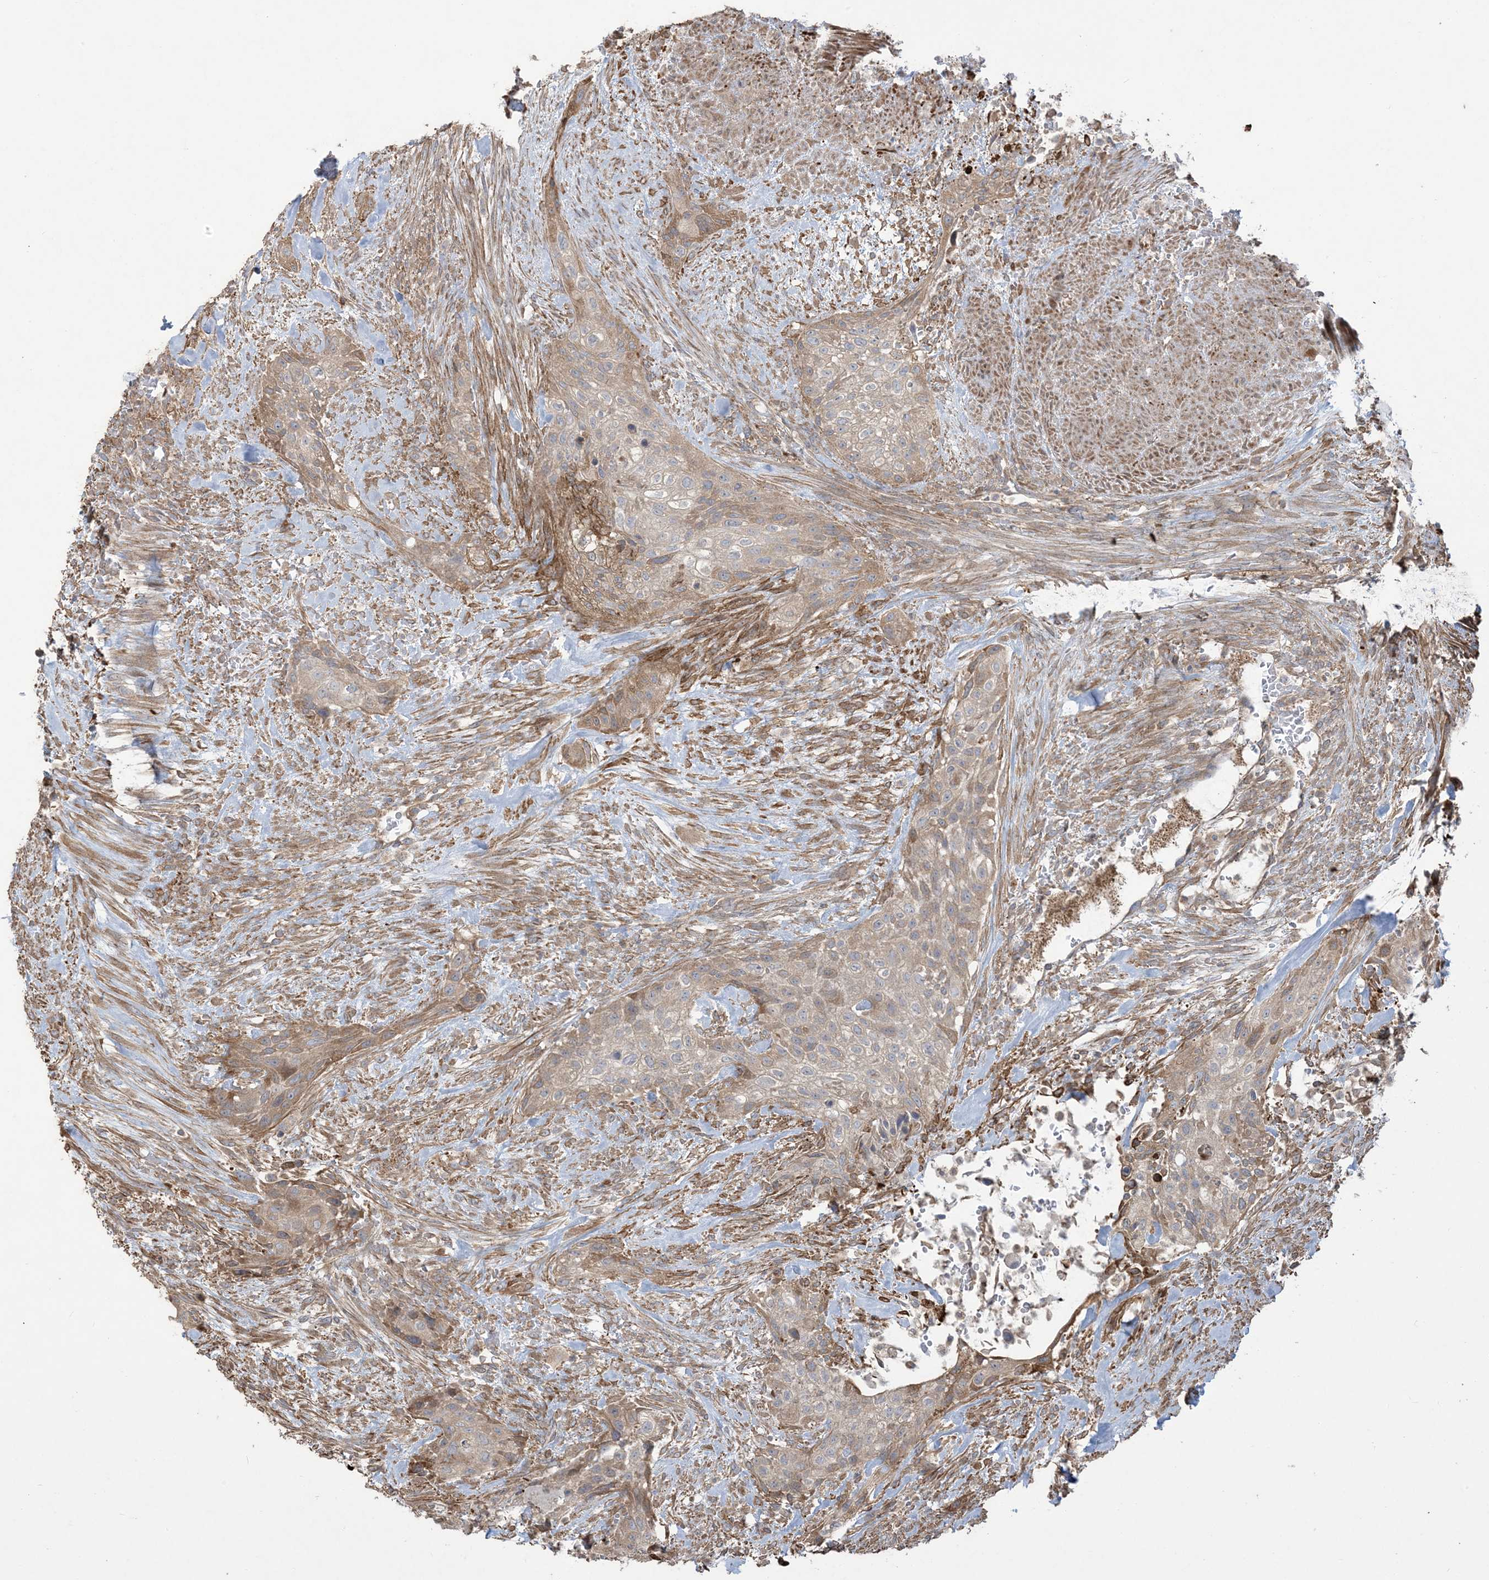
{"staining": {"intensity": "moderate", "quantity": ">75%", "location": "cytoplasmic/membranous"}, "tissue": "urothelial cancer", "cell_type": "Tumor cells", "image_type": "cancer", "snomed": [{"axis": "morphology", "description": "Urothelial carcinoma, High grade"}, {"axis": "topography", "description": "Urinary bladder"}], "caption": "Protein analysis of high-grade urothelial carcinoma tissue exhibits moderate cytoplasmic/membranous positivity in approximately >75% of tumor cells.", "gene": "KLHL18", "patient": {"sex": "male", "age": 35}}